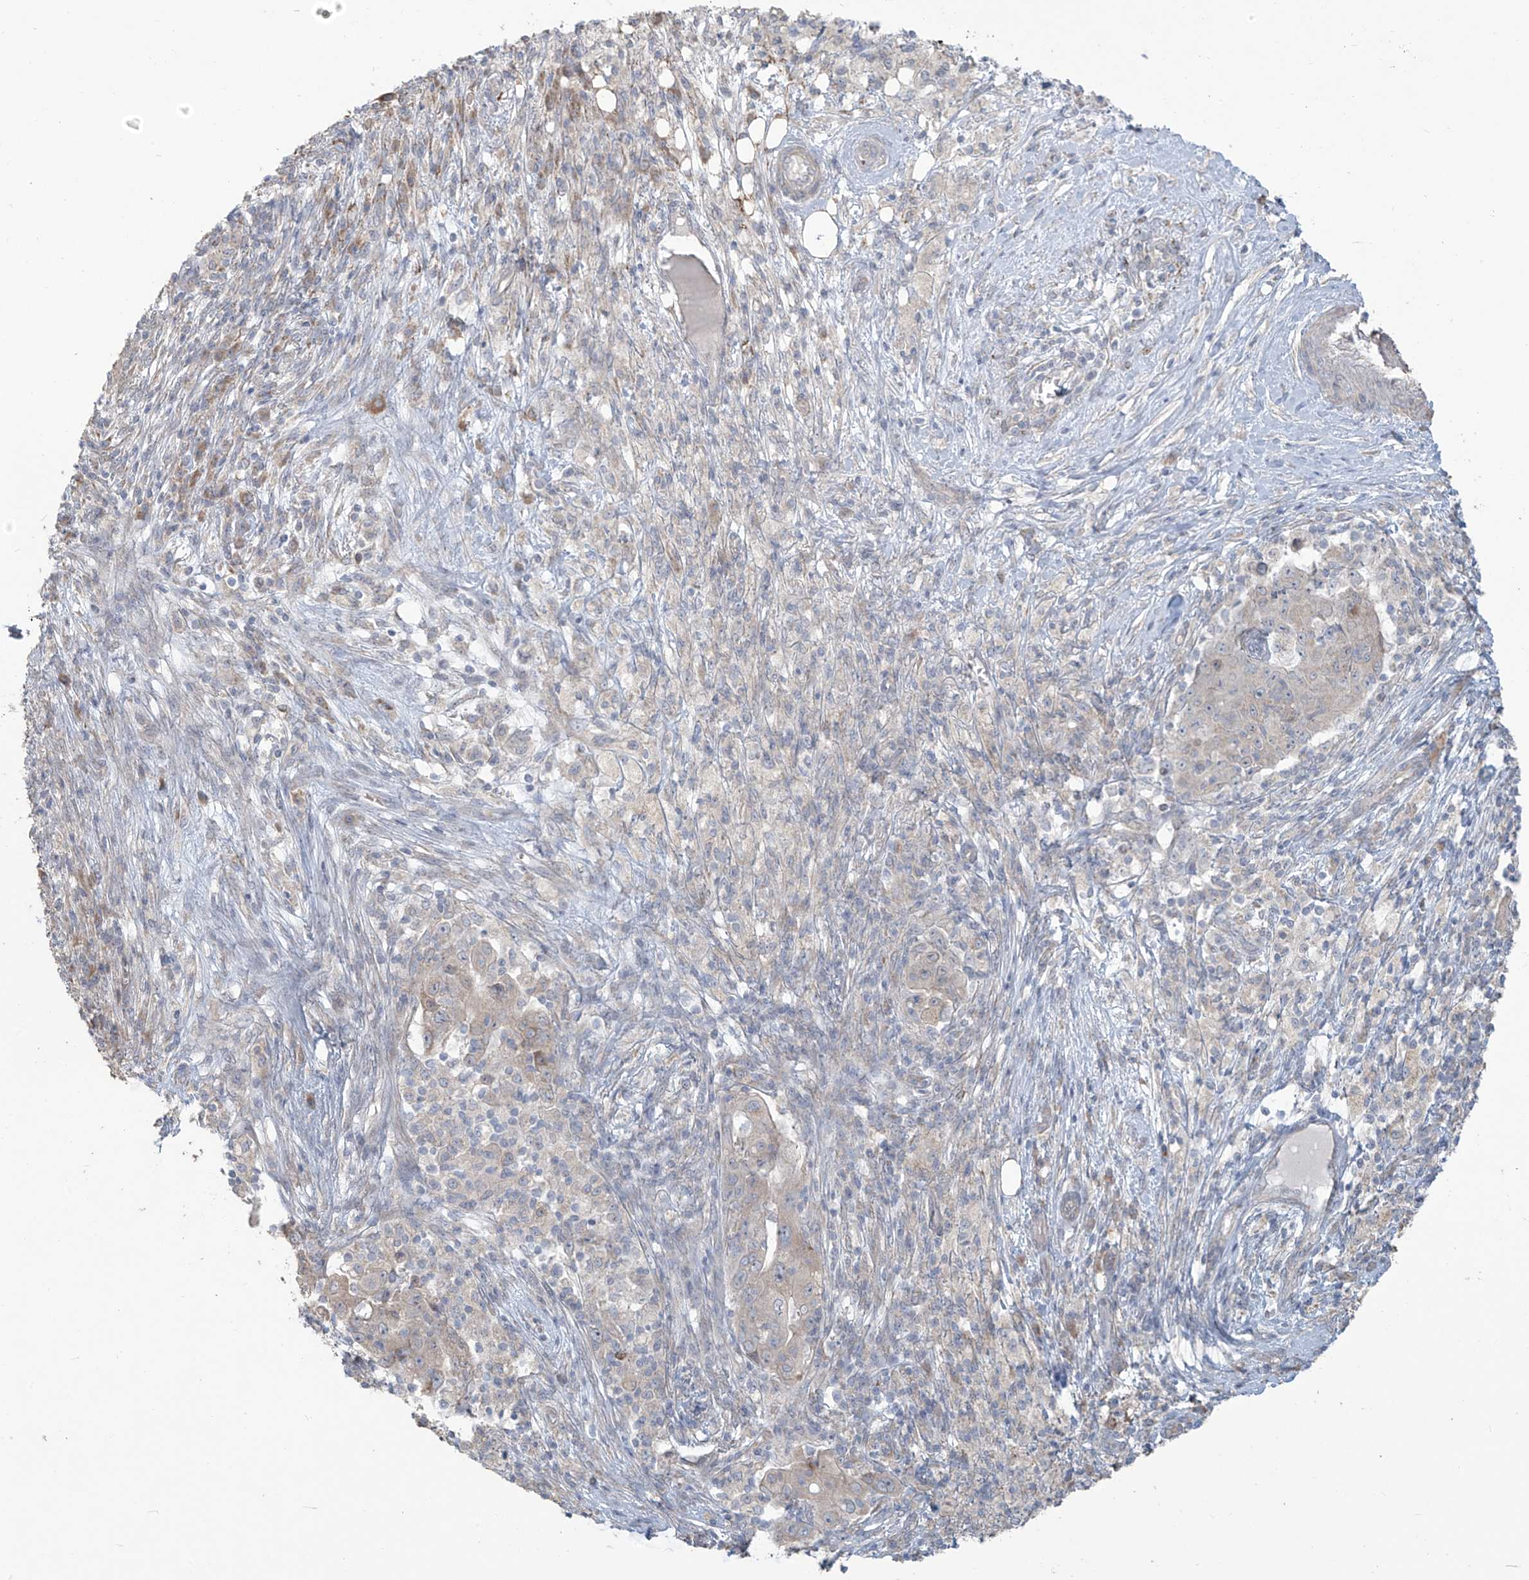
{"staining": {"intensity": "negative", "quantity": "none", "location": "none"}, "tissue": "ovarian cancer", "cell_type": "Tumor cells", "image_type": "cancer", "snomed": [{"axis": "morphology", "description": "Carcinoma, endometroid"}, {"axis": "topography", "description": "Ovary"}], "caption": "Endometroid carcinoma (ovarian) was stained to show a protein in brown. There is no significant positivity in tumor cells.", "gene": "MAGIX", "patient": {"sex": "female", "age": 42}}